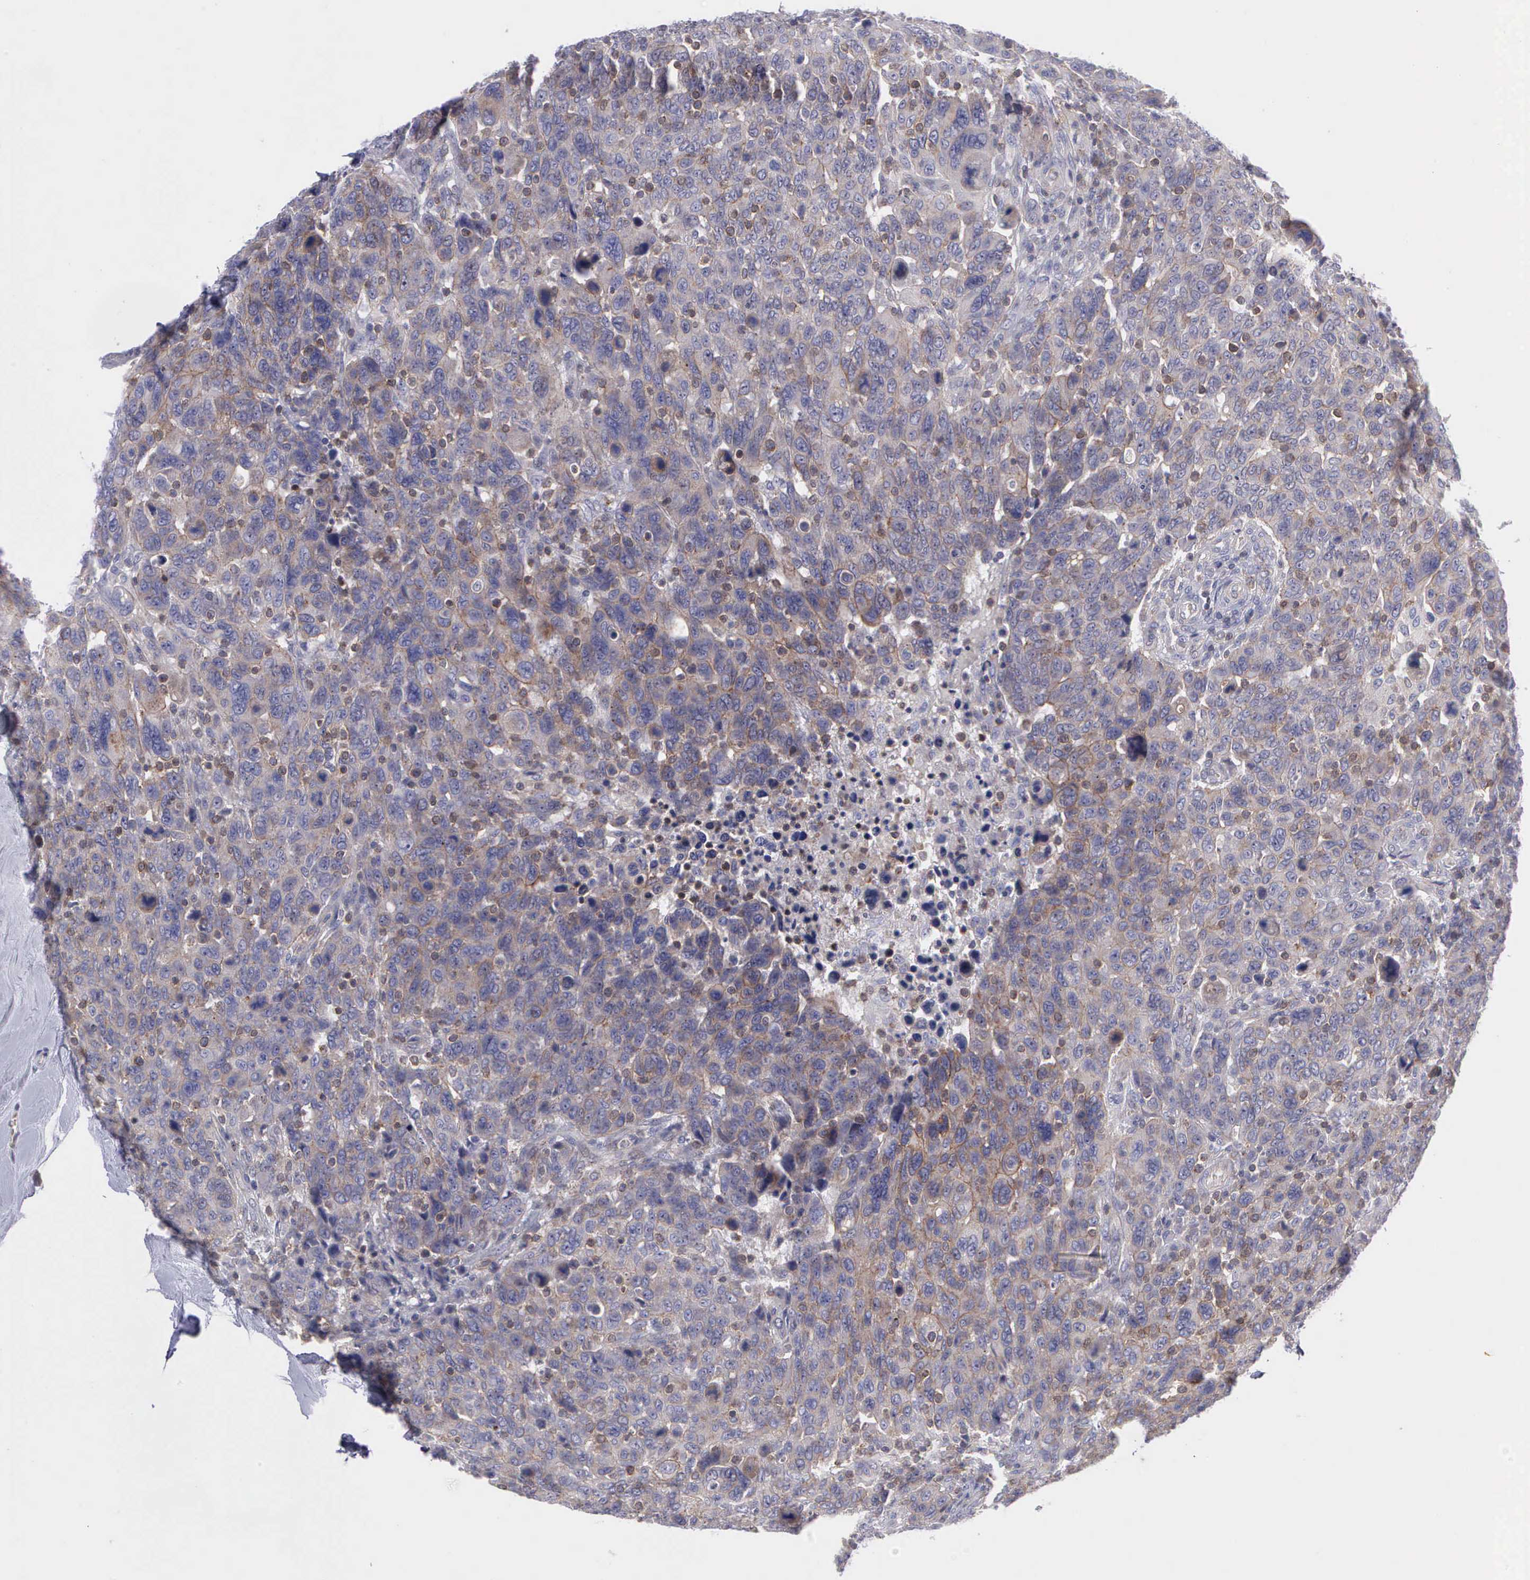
{"staining": {"intensity": "weak", "quantity": "<25%", "location": "cytoplasmic/membranous"}, "tissue": "breast cancer", "cell_type": "Tumor cells", "image_type": "cancer", "snomed": [{"axis": "morphology", "description": "Duct carcinoma"}, {"axis": "topography", "description": "Breast"}], "caption": "Intraductal carcinoma (breast) was stained to show a protein in brown. There is no significant expression in tumor cells.", "gene": "MICAL3", "patient": {"sex": "female", "age": 37}}